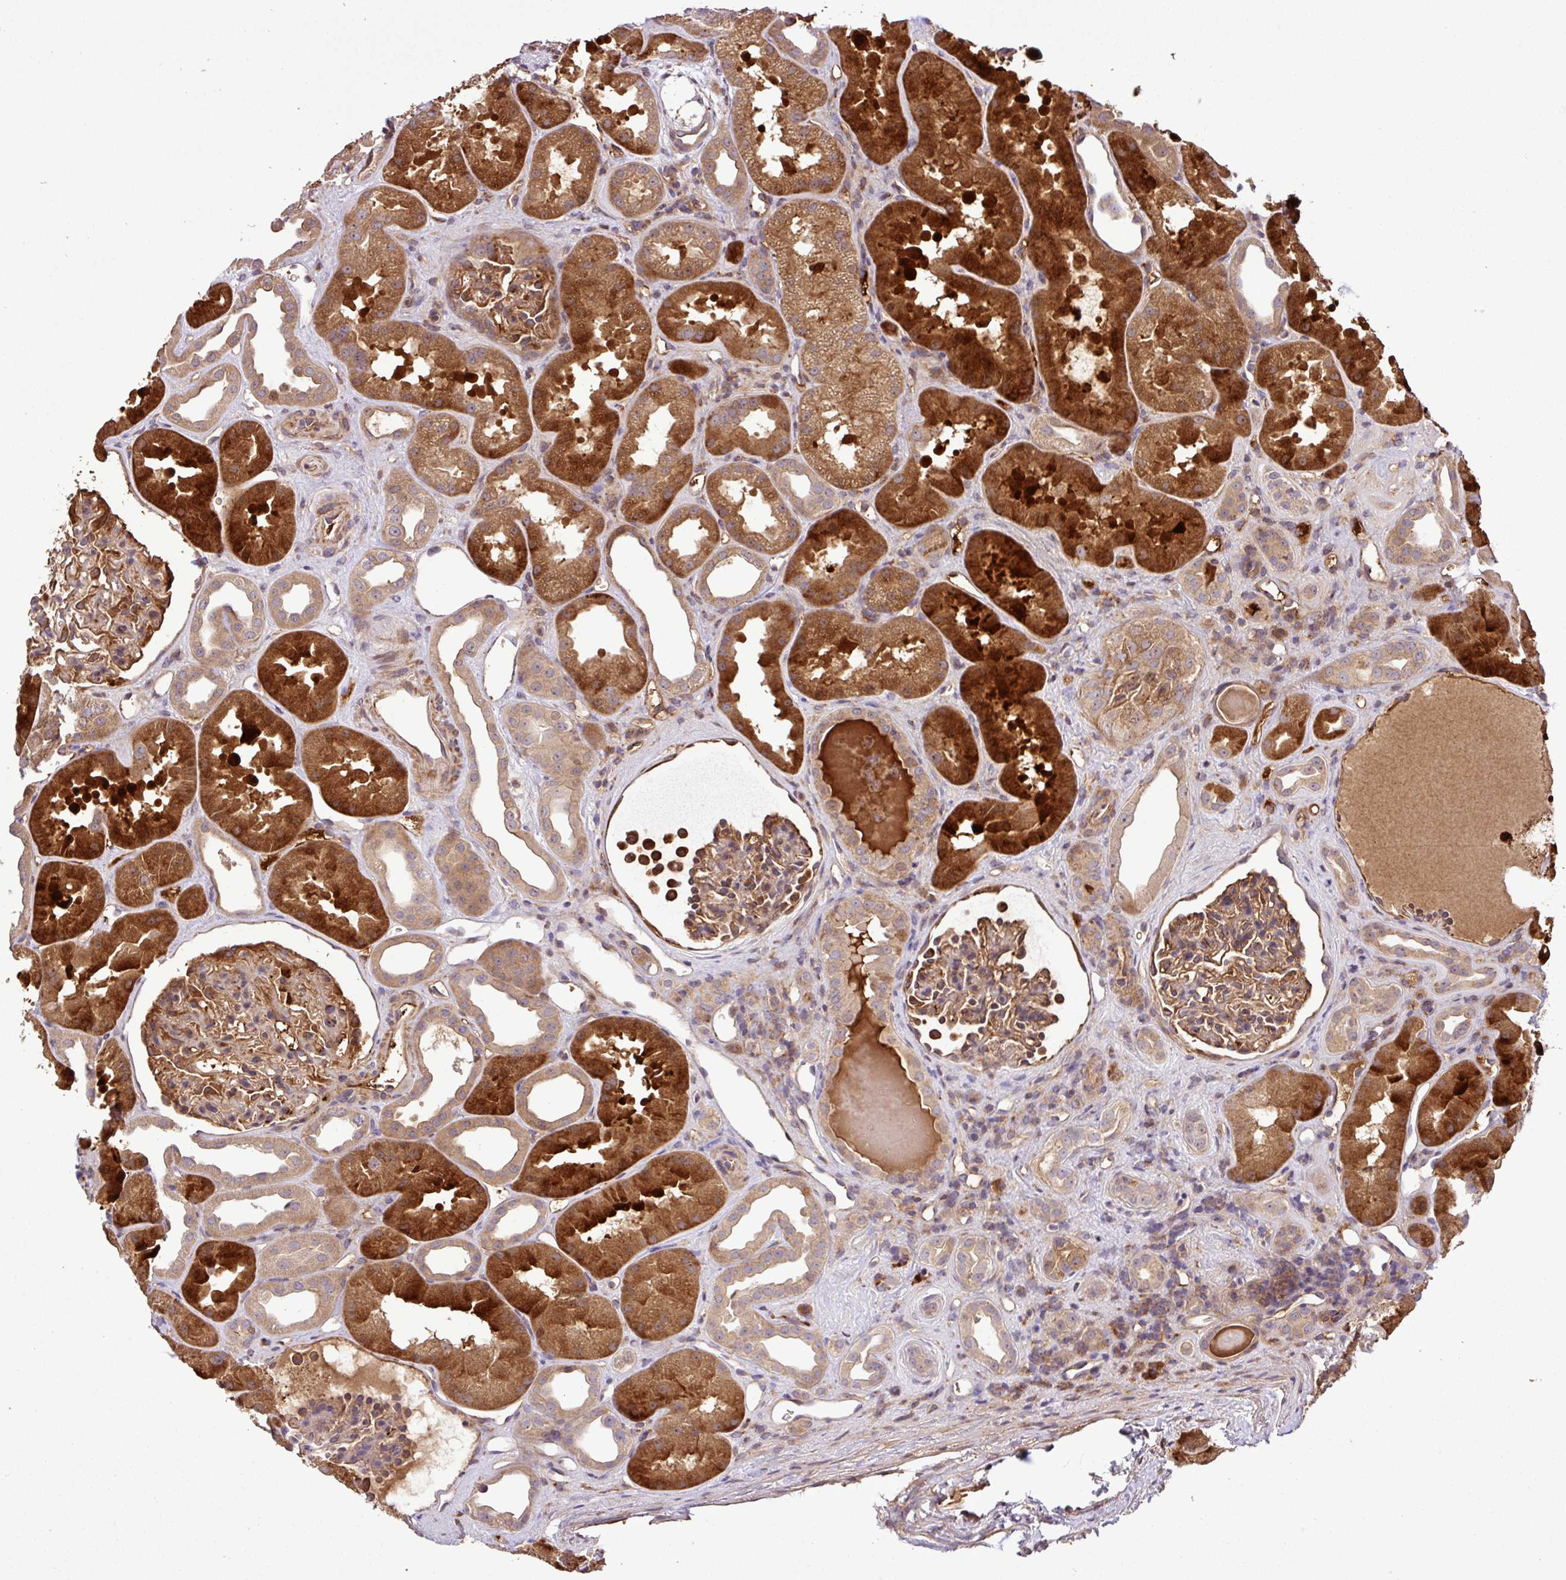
{"staining": {"intensity": "moderate", "quantity": ">75%", "location": "cytoplasmic/membranous"}, "tissue": "kidney", "cell_type": "Cells in glomeruli", "image_type": "normal", "snomed": [{"axis": "morphology", "description": "Normal tissue, NOS"}, {"axis": "topography", "description": "Kidney"}], "caption": "Immunohistochemistry (IHC) staining of normal kidney, which shows medium levels of moderate cytoplasmic/membranous staining in approximately >75% of cells in glomeruli indicating moderate cytoplasmic/membranous protein expression. The staining was performed using DAB (brown) for protein detection and nuclei were counterstained in hematoxylin (blue).", "gene": "ZNF266", "patient": {"sex": "male", "age": 61}}